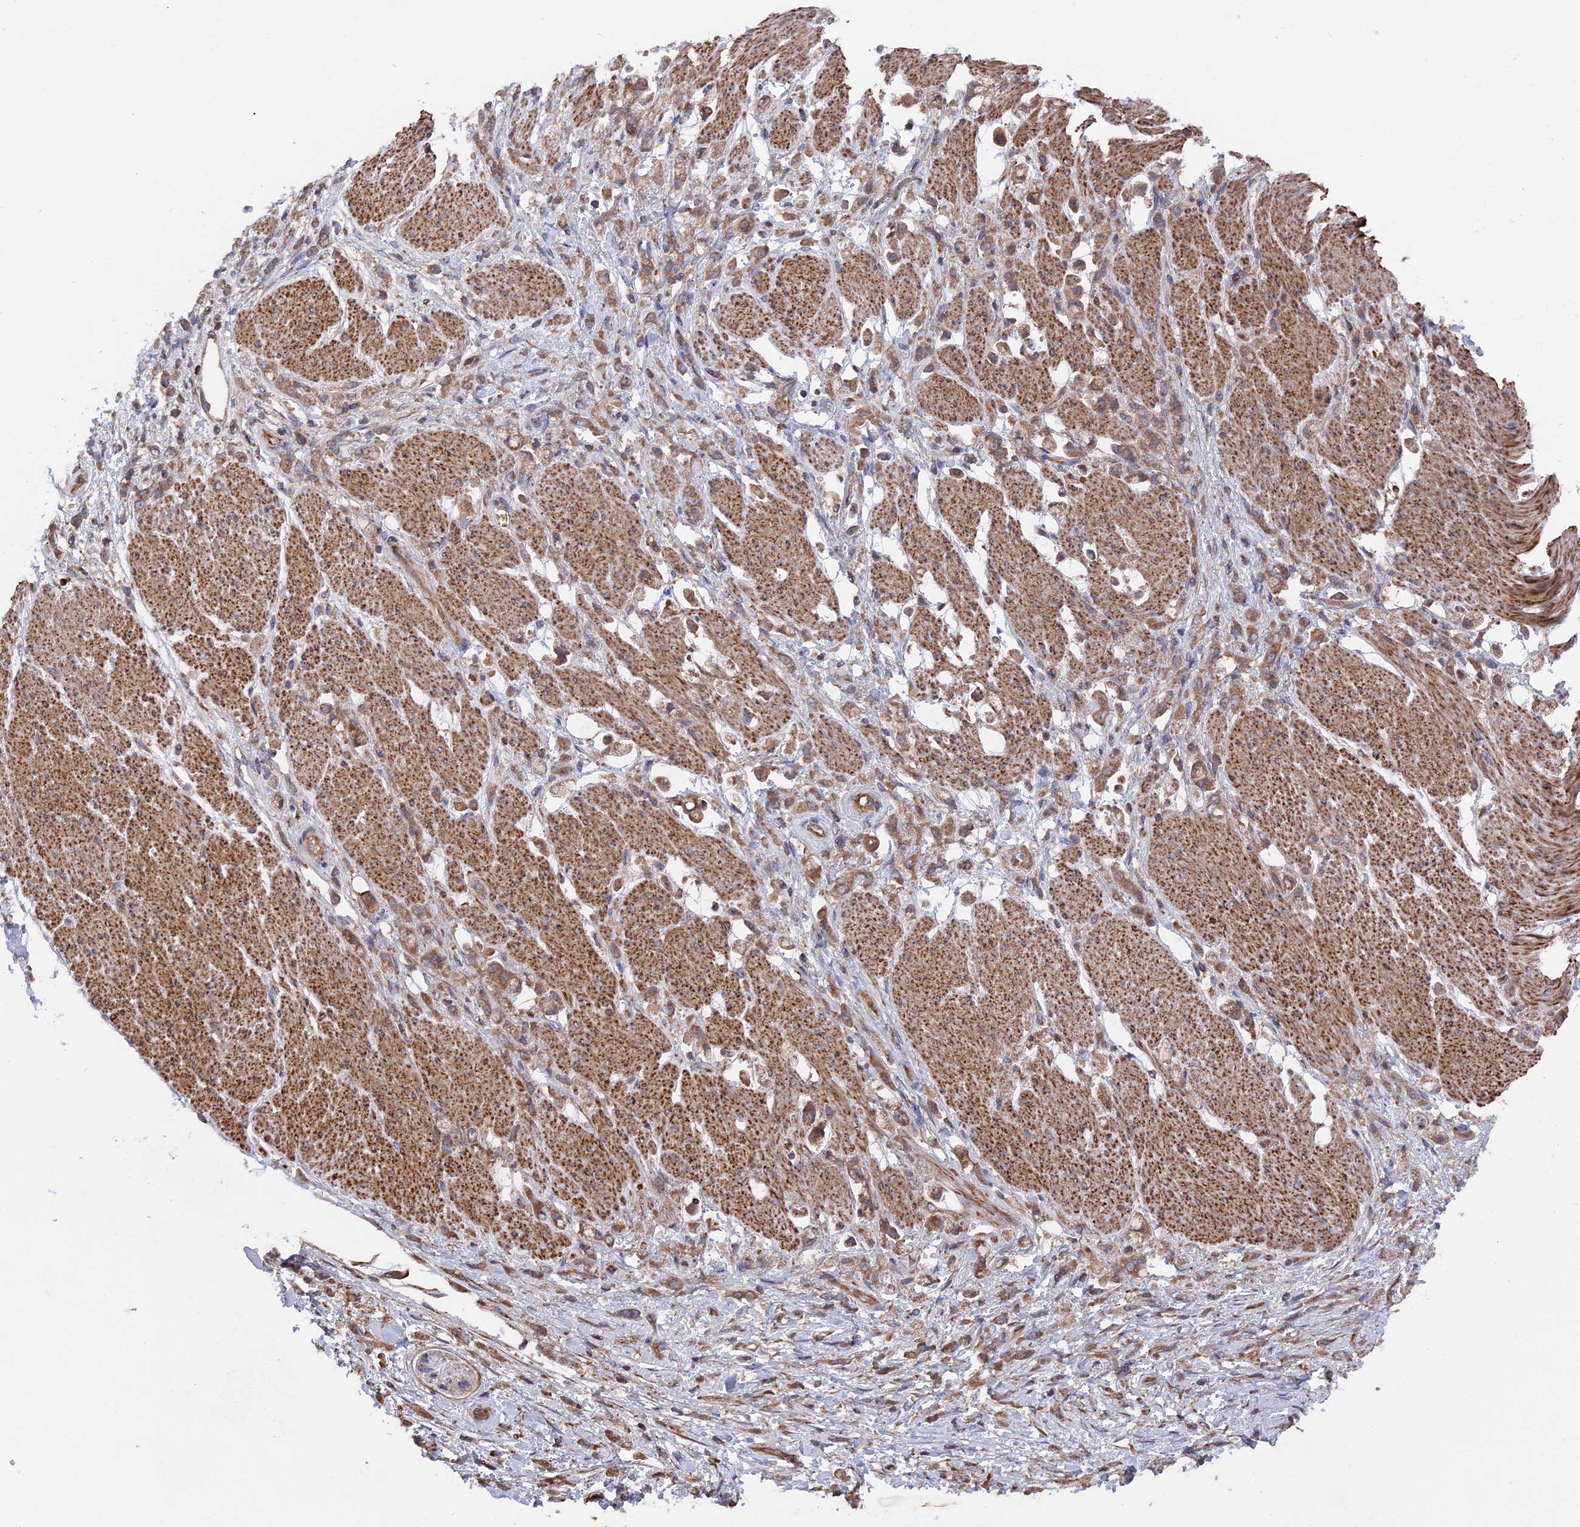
{"staining": {"intensity": "weak", "quantity": ">75%", "location": "cytoplasmic/membranous"}, "tissue": "stomach cancer", "cell_type": "Tumor cells", "image_type": "cancer", "snomed": [{"axis": "morphology", "description": "Adenocarcinoma, NOS"}, {"axis": "topography", "description": "Stomach"}], "caption": "IHC histopathology image of neoplastic tissue: human adenocarcinoma (stomach) stained using immunohistochemistry (IHC) reveals low levels of weak protein expression localized specifically in the cytoplasmic/membranous of tumor cells, appearing as a cytoplasmic/membranous brown color.", "gene": "TELO2", "patient": {"sex": "female", "age": 60}}